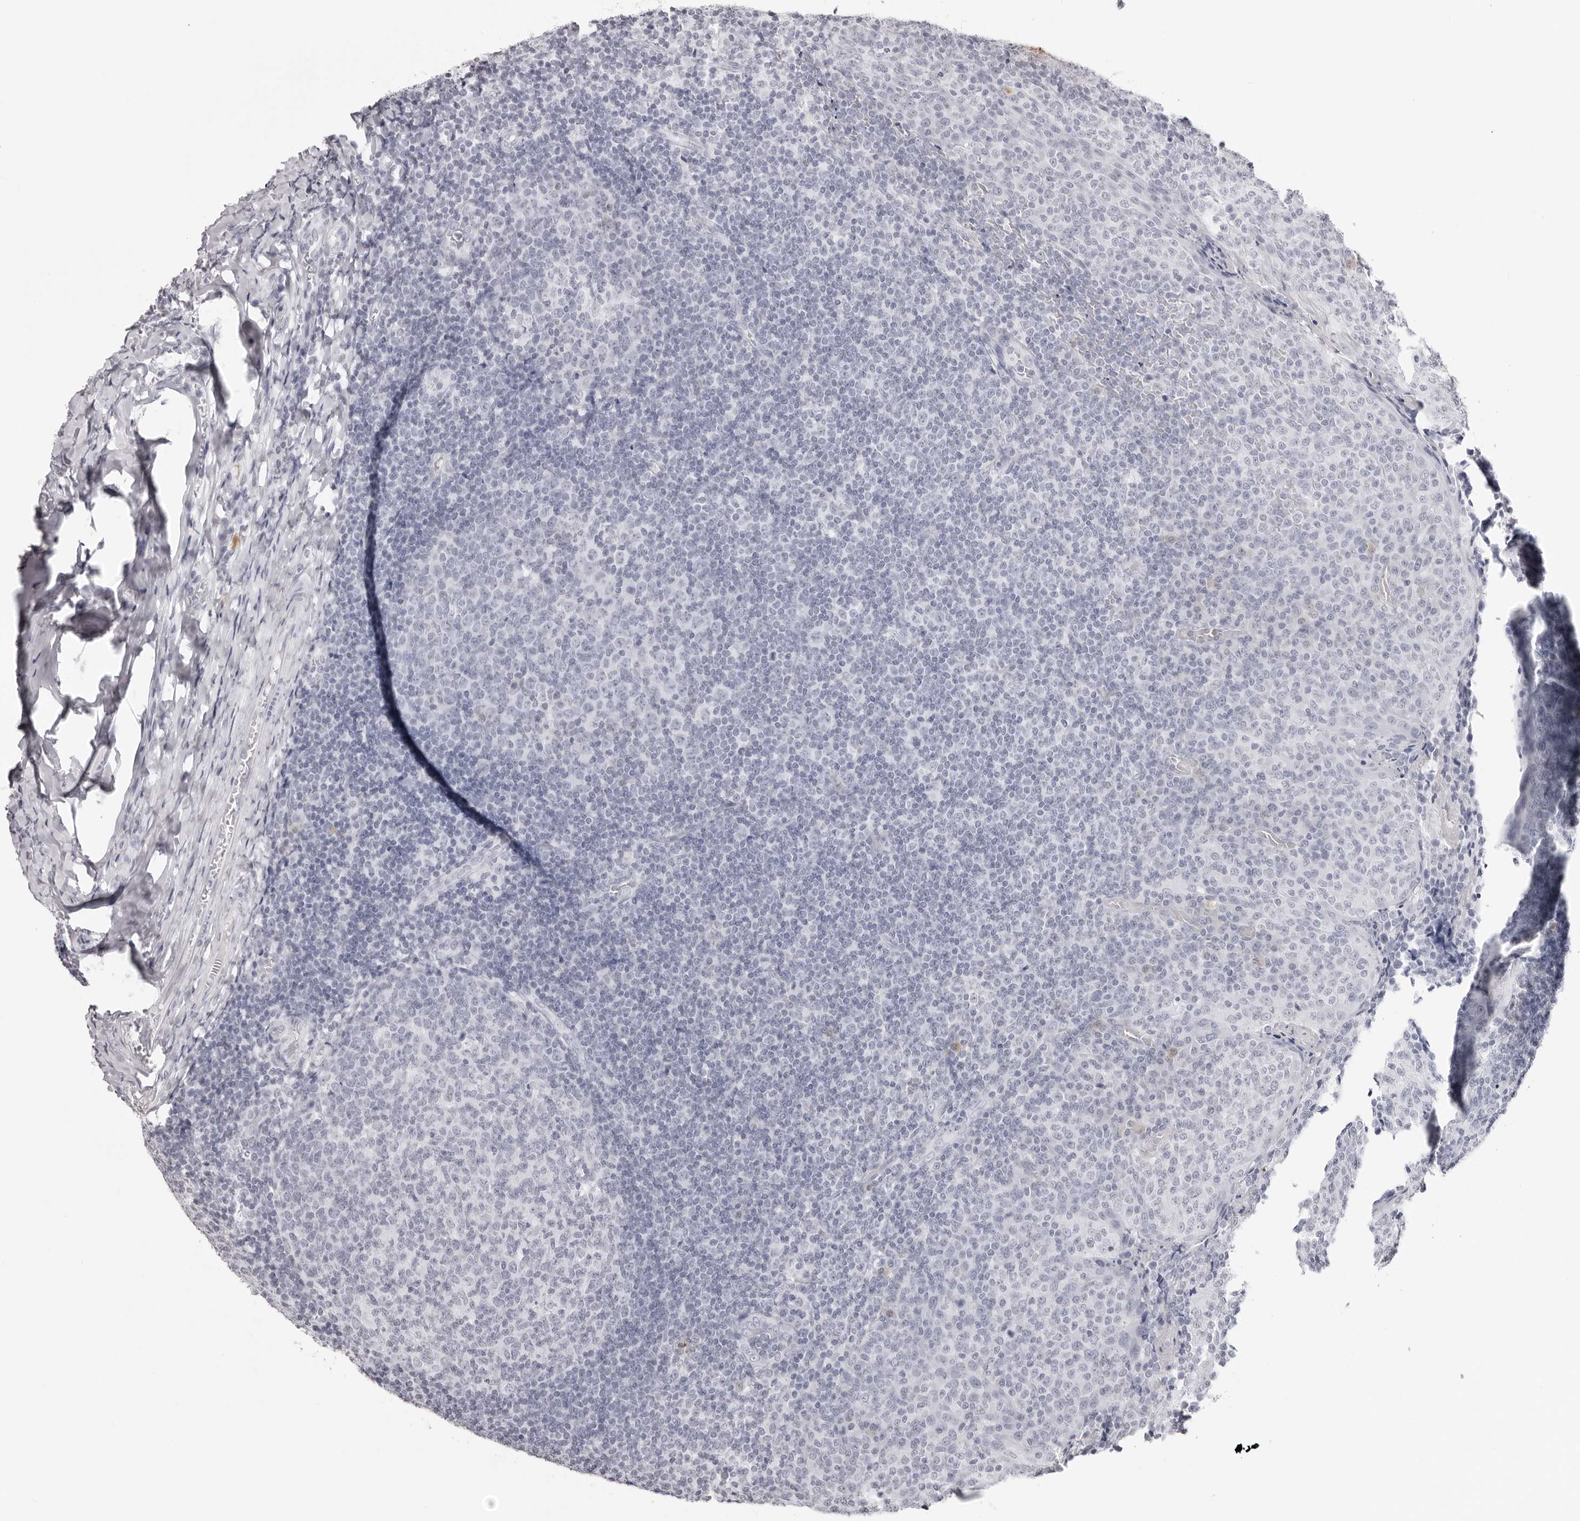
{"staining": {"intensity": "negative", "quantity": "none", "location": "none"}, "tissue": "tonsil", "cell_type": "Germinal center cells", "image_type": "normal", "snomed": [{"axis": "morphology", "description": "Normal tissue, NOS"}, {"axis": "topography", "description": "Tonsil"}], "caption": "IHC image of benign tonsil: tonsil stained with DAB reveals no significant protein expression in germinal center cells.", "gene": "CST5", "patient": {"sex": "female", "age": 19}}